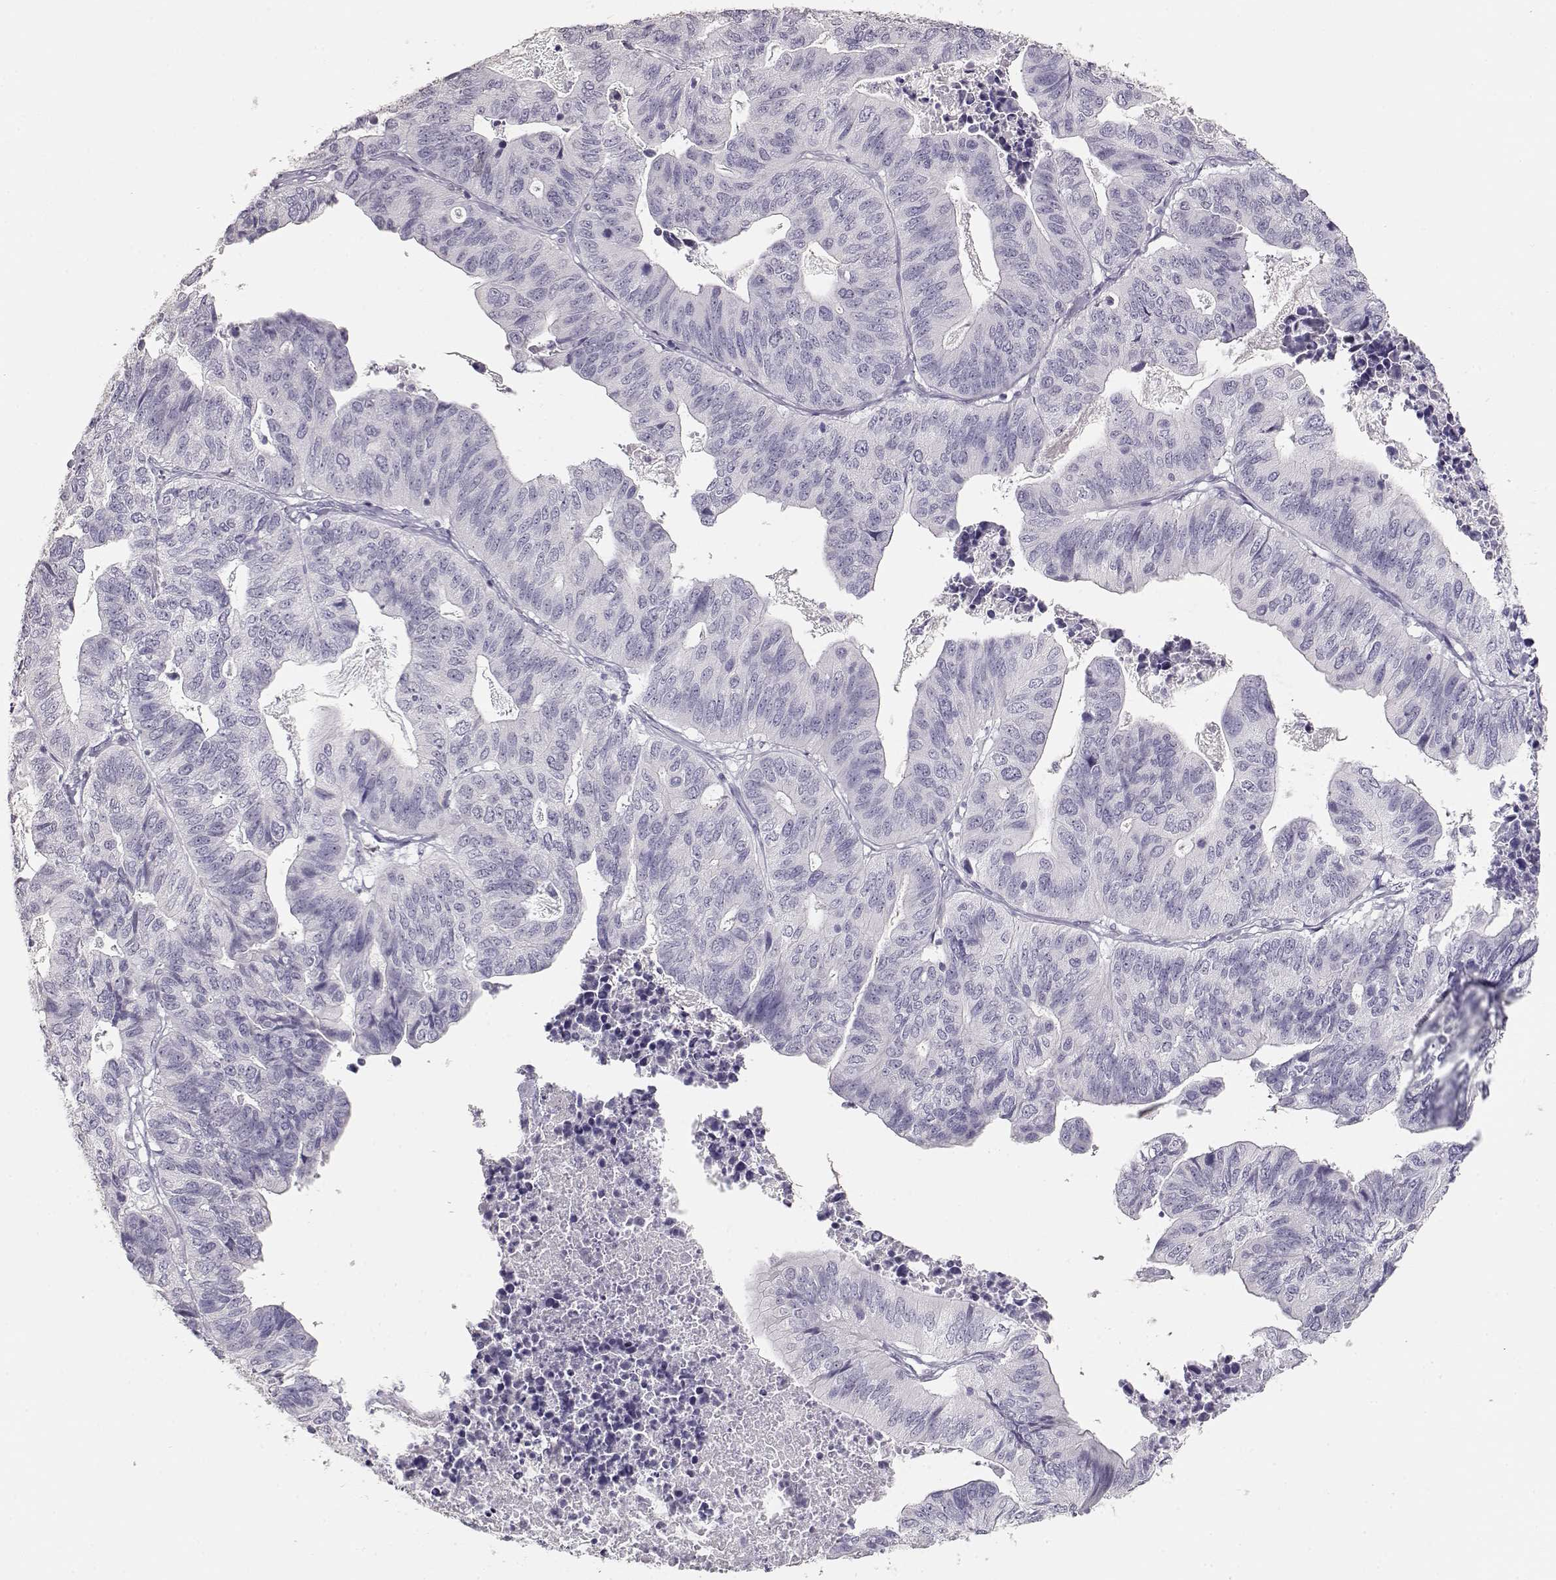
{"staining": {"intensity": "negative", "quantity": "none", "location": "none"}, "tissue": "stomach cancer", "cell_type": "Tumor cells", "image_type": "cancer", "snomed": [{"axis": "morphology", "description": "Adenocarcinoma, NOS"}, {"axis": "topography", "description": "Stomach, upper"}], "caption": "A high-resolution histopathology image shows IHC staining of stomach adenocarcinoma, which displays no significant expression in tumor cells. The staining was performed using DAB to visualize the protein expression in brown, while the nuclei were stained in blue with hematoxylin (Magnification: 20x).", "gene": "TKTL1", "patient": {"sex": "female", "age": 67}}